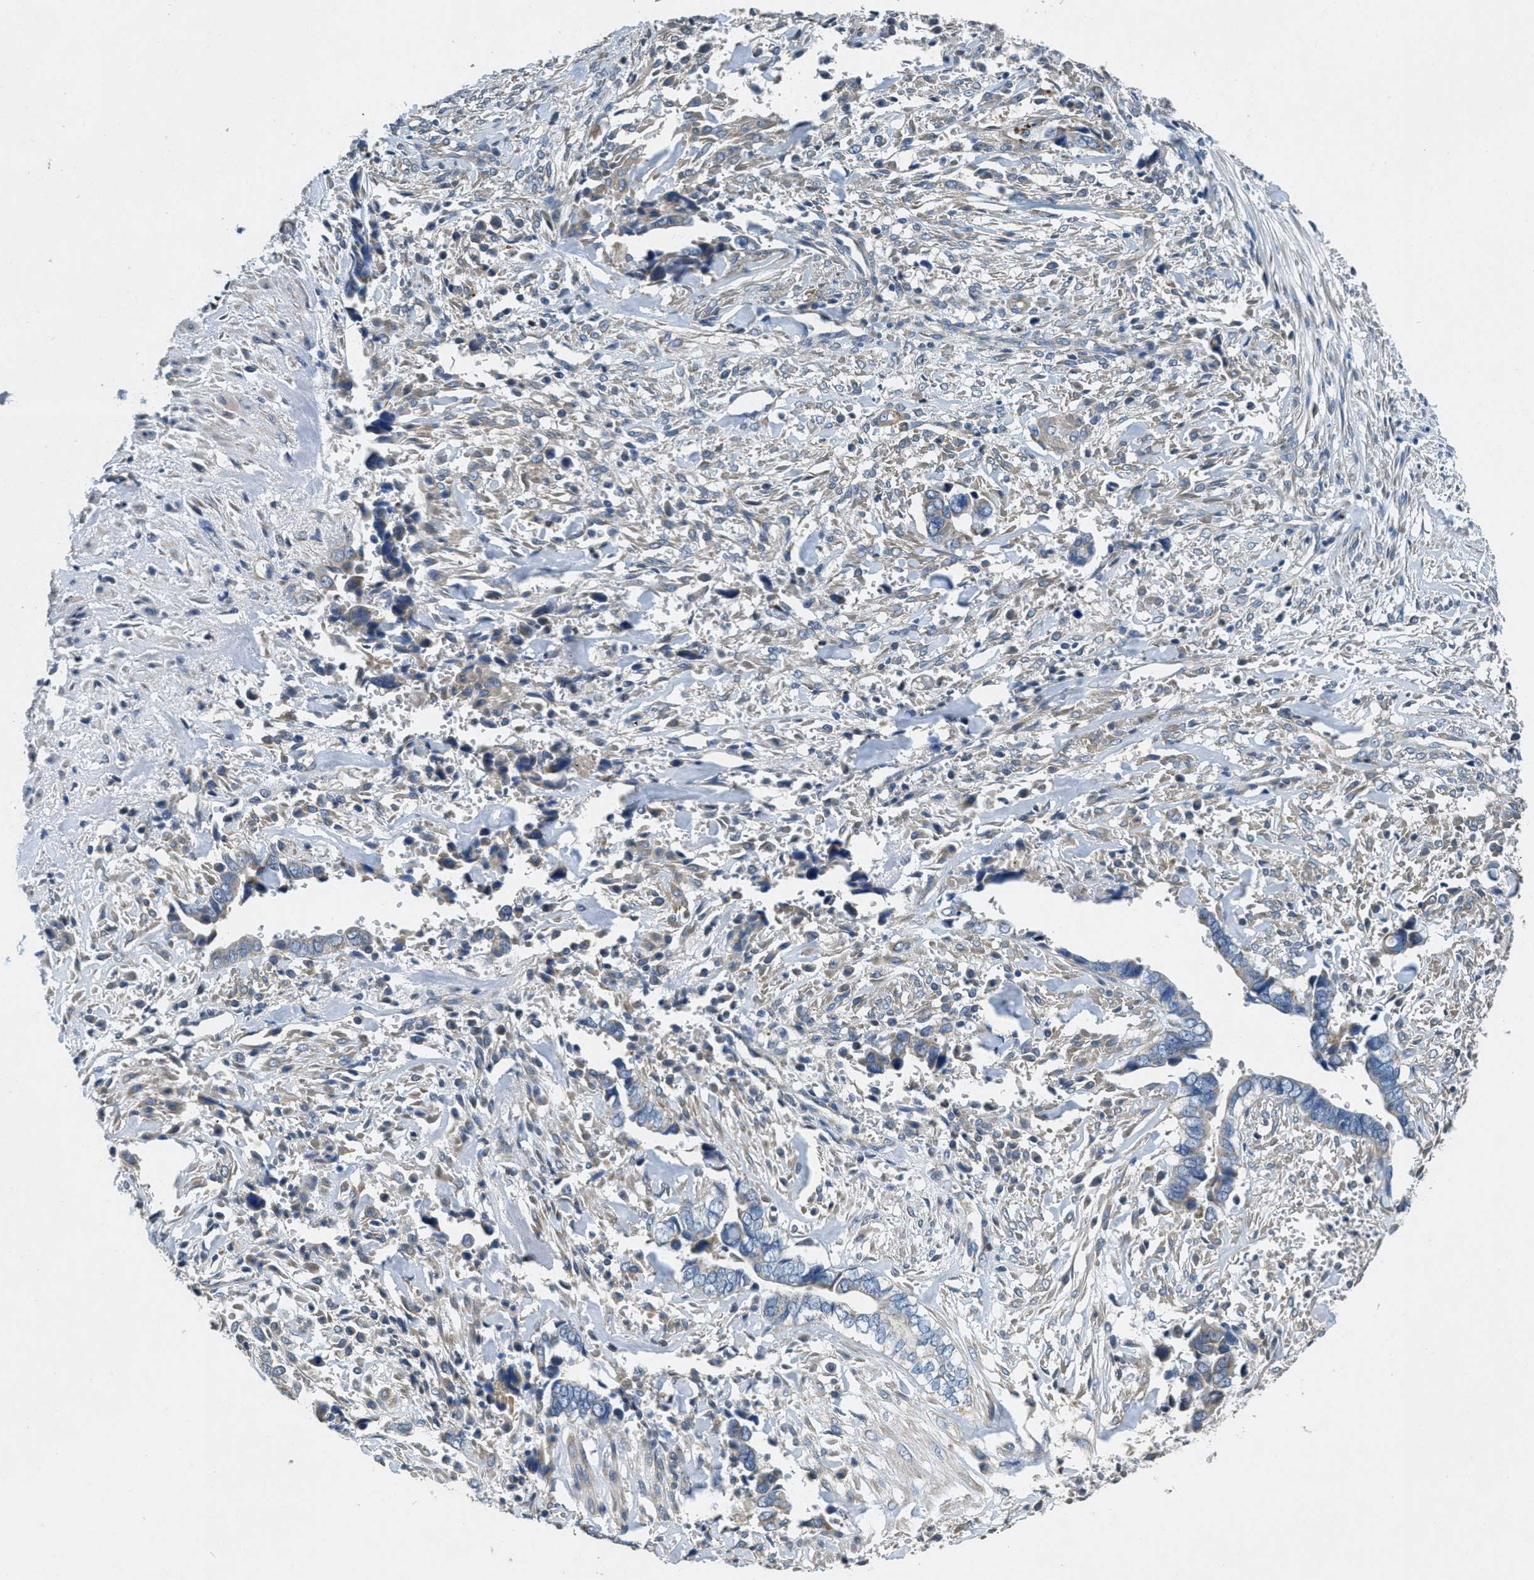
{"staining": {"intensity": "moderate", "quantity": "25%-75%", "location": "cytoplasmic/membranous"}, "tissue": "liver cancer", "cell_type": "Tumor cells", "image_type": "cancer", "snomed": [{"axis": "morphology", "description": "Cholangiocarcinoma"}, {"axis": "topography", "description": "Liver"}], "caption": "Immunohistochemistry (IHC) photomicrograph of human liver cholangiocarcinoma stained for a protein (brown), which shows medium levels of moderate cytoplasmic/membranous staining in about 25%-75% of tumor cells.", "gene": "TOMM70", "patient": {"sex": "female", "age": 79}}